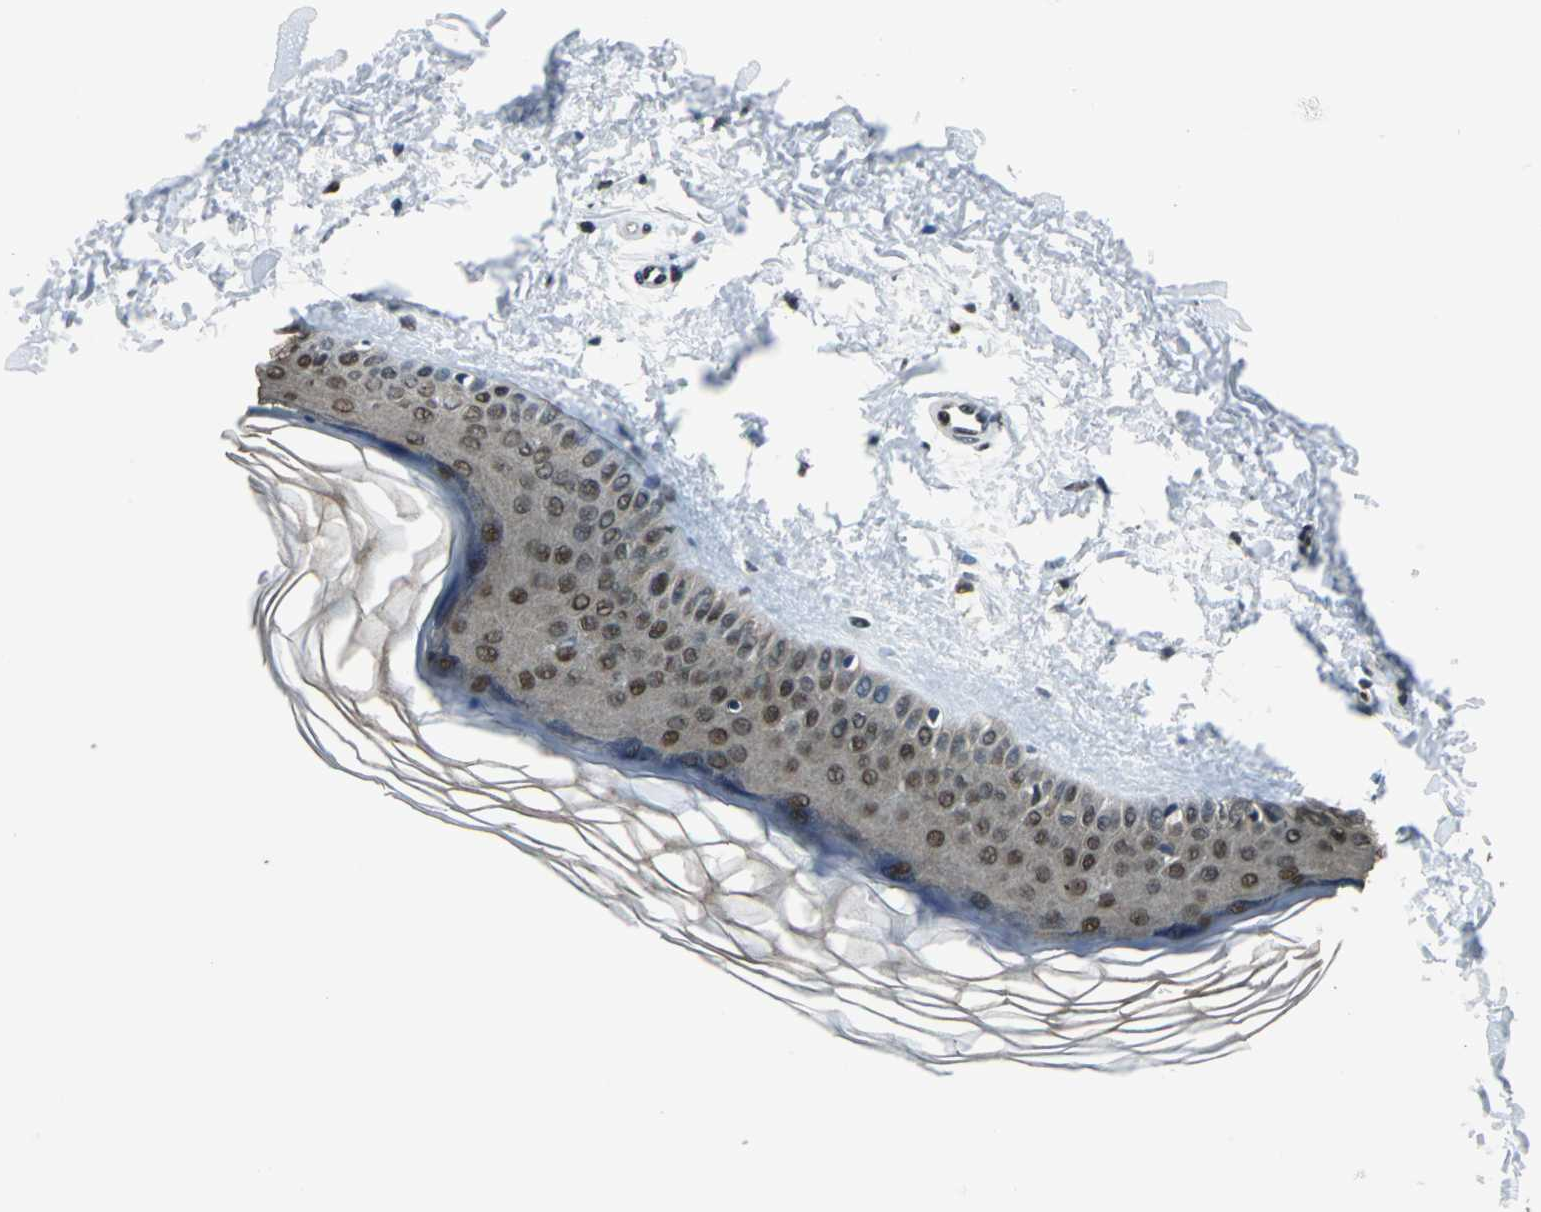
{"staining": {"intensity": "moderate", "quantity": ">75%", "location": "nuclear"}, "tissue": "skin", "cell_type": "Fibroblasts", "image_type": "normal", "snomed": [{"axis": "morphology", "description": "Normal tissue, NOS"}, {"axis": "topography", "description": "Skin"}], "caption": "Fibroblasts reveal medium levels of moderate nuclear staining in approximately >75% of cells in normal human skin. The protein is shown in brown color, while the nuclei are stained blue.", "gene": "RBM14", "patient": {"sex": "female", "age": 19}}